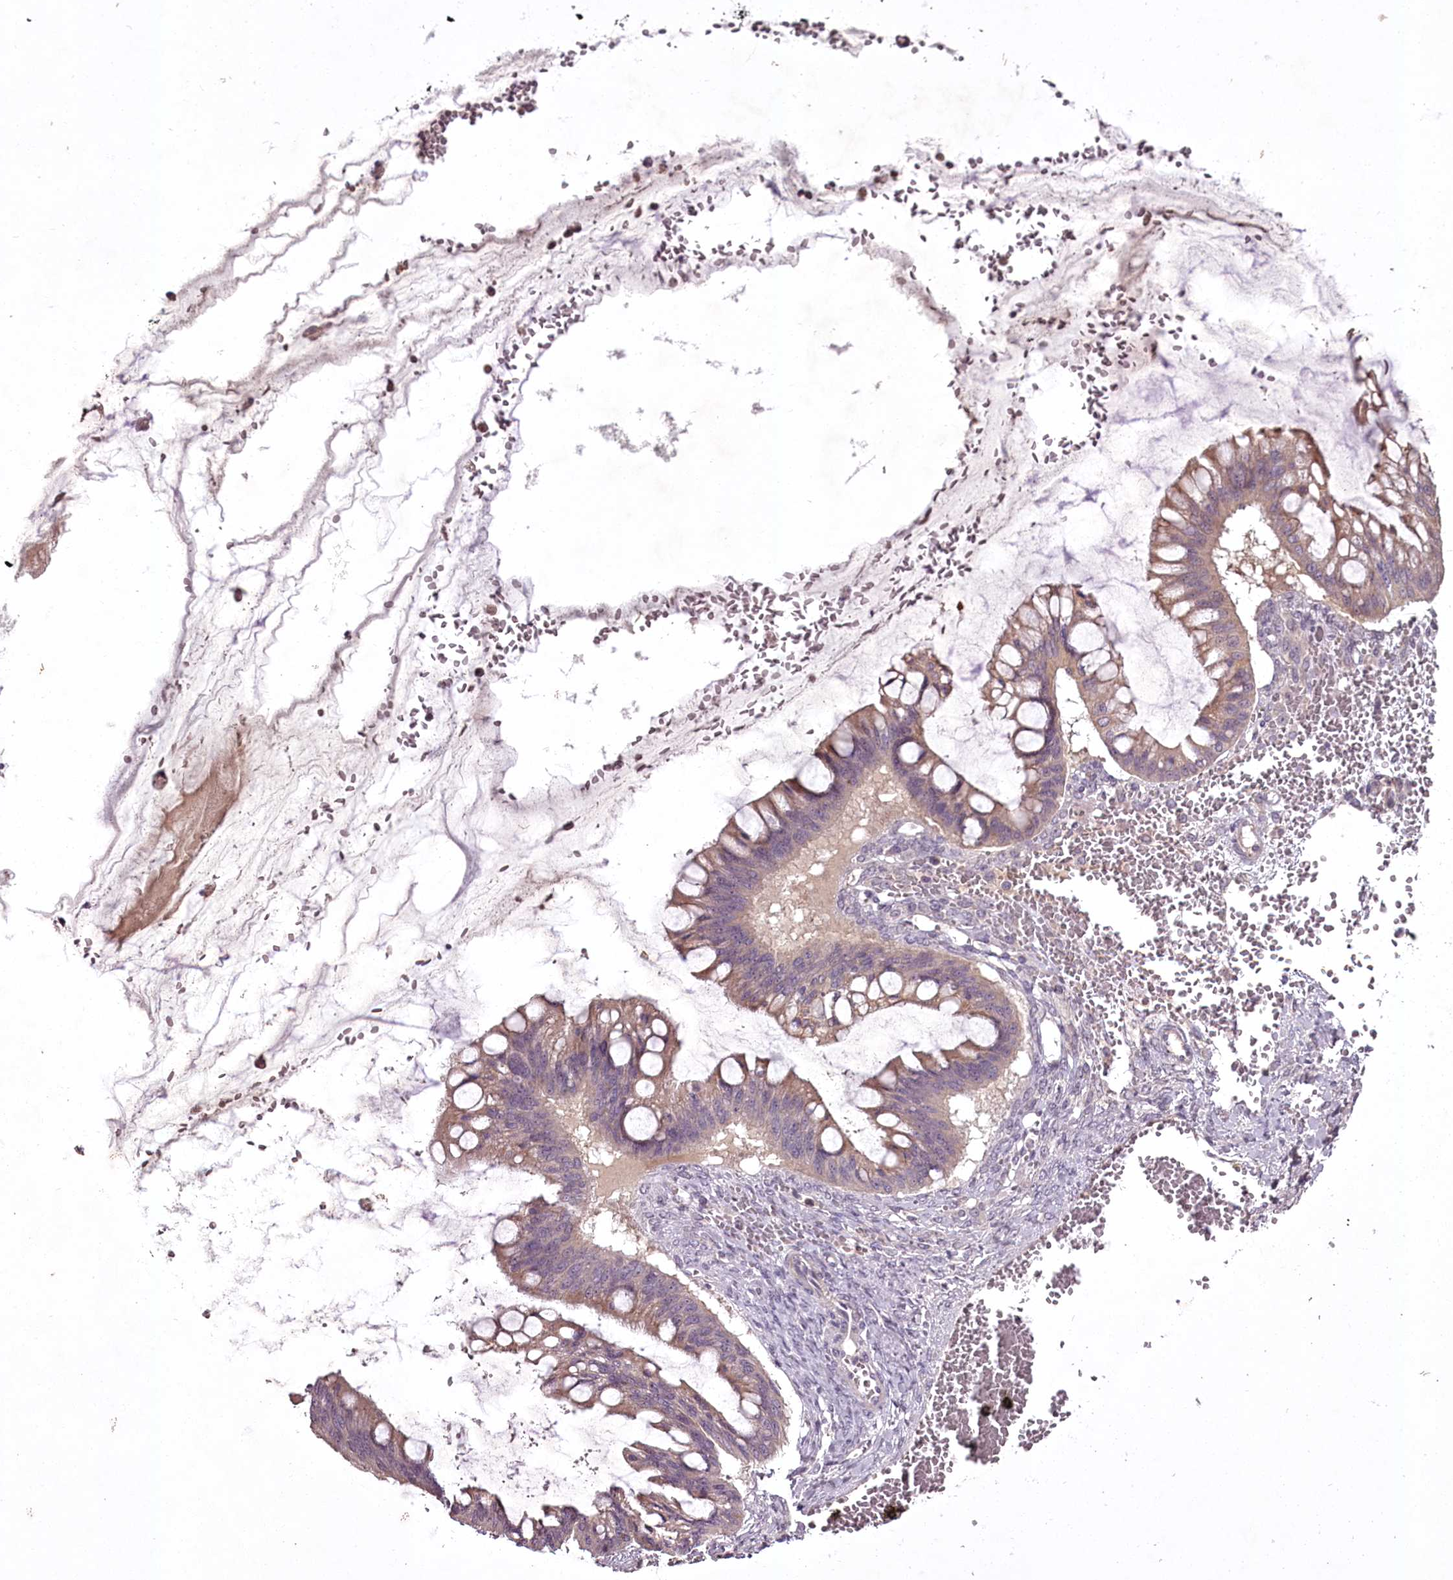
{"staining": {"intensity": "moderate", "quantity": "25%-75%", "location": "cytoplasmic/membranous"}, "tissue": "ovarian cancer", "cell_type": "Tumor cells", "image_type": "cancer", "snomed": [{"axis": "morphology", "description": "Cystadenocarcinoma, mucinous, NOS"}, {"axis": "topography", "description": "Ovary"}], "caption": "The micrograph exhibits immunohistochemical staining of ovarian mucinous cystadenocarcinoma. There is moderate cytoplasmic/membranous staining is present in about 25%-75% of tumor cells.", "gene": "RBMXL2", "patient": {"sex": "female", "age": 73}}